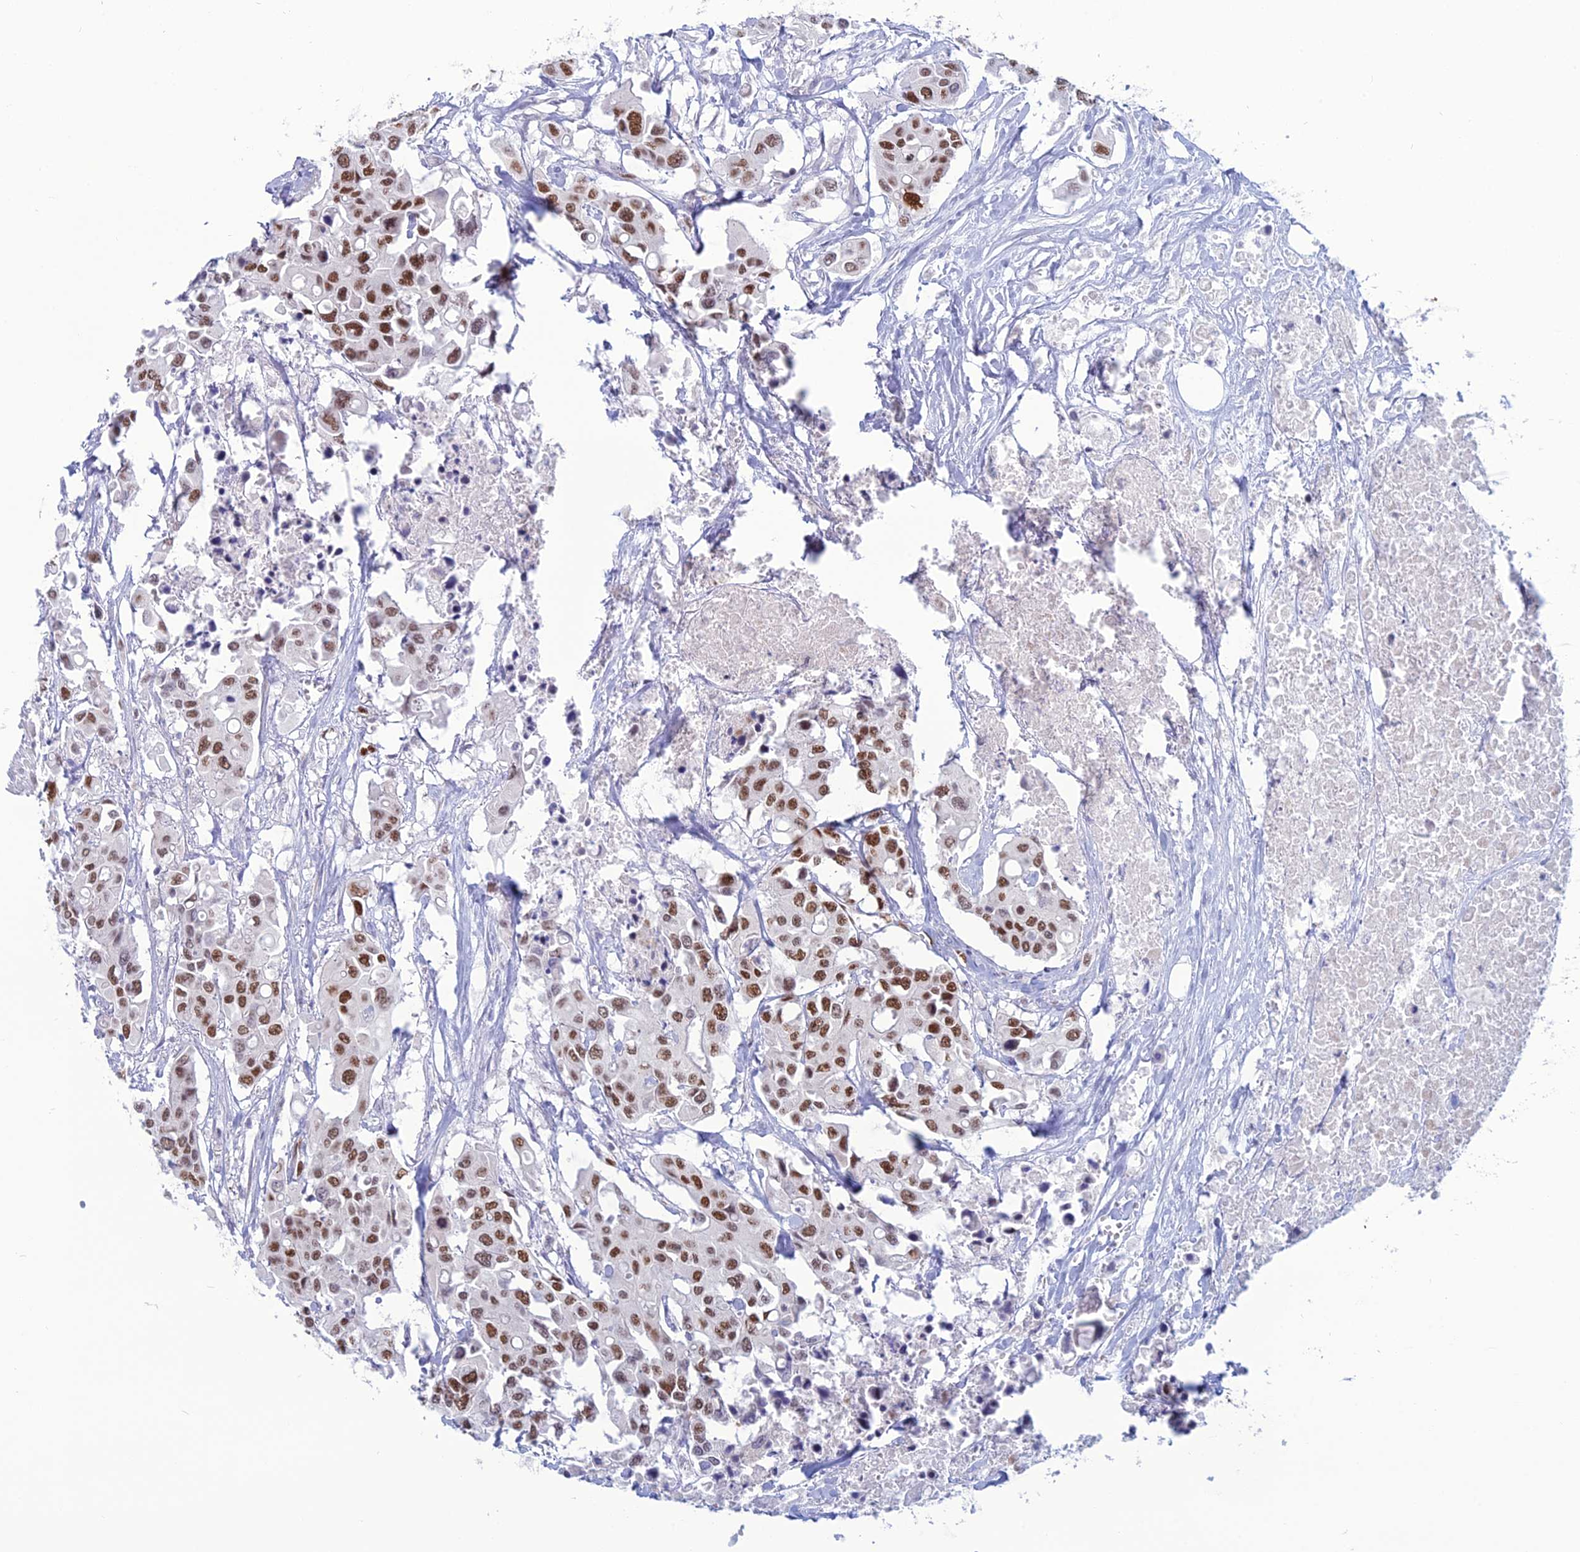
{"staining": {"intensity": "moderate", "quantity": ">75%", "location": "nuclear"}, "tissue": "colorectal cancer", "cell_type": "Tumor cells", "image_type": "cancer", "snomed": [{"axis": "morphology", "description": "Adenocarcinoma, NOS"}, {"axis": "topography", "description": "Colon"}], "caption": "Colorectal cancer (adenocarcinoma) stained for a protein reveals moderate nuclear positivity in tumor cells. (Brightfield microscopy of DAB IHC at high magnification).", "gene": "NOL4L", "patient": {"sex": "male", "age": 77}}